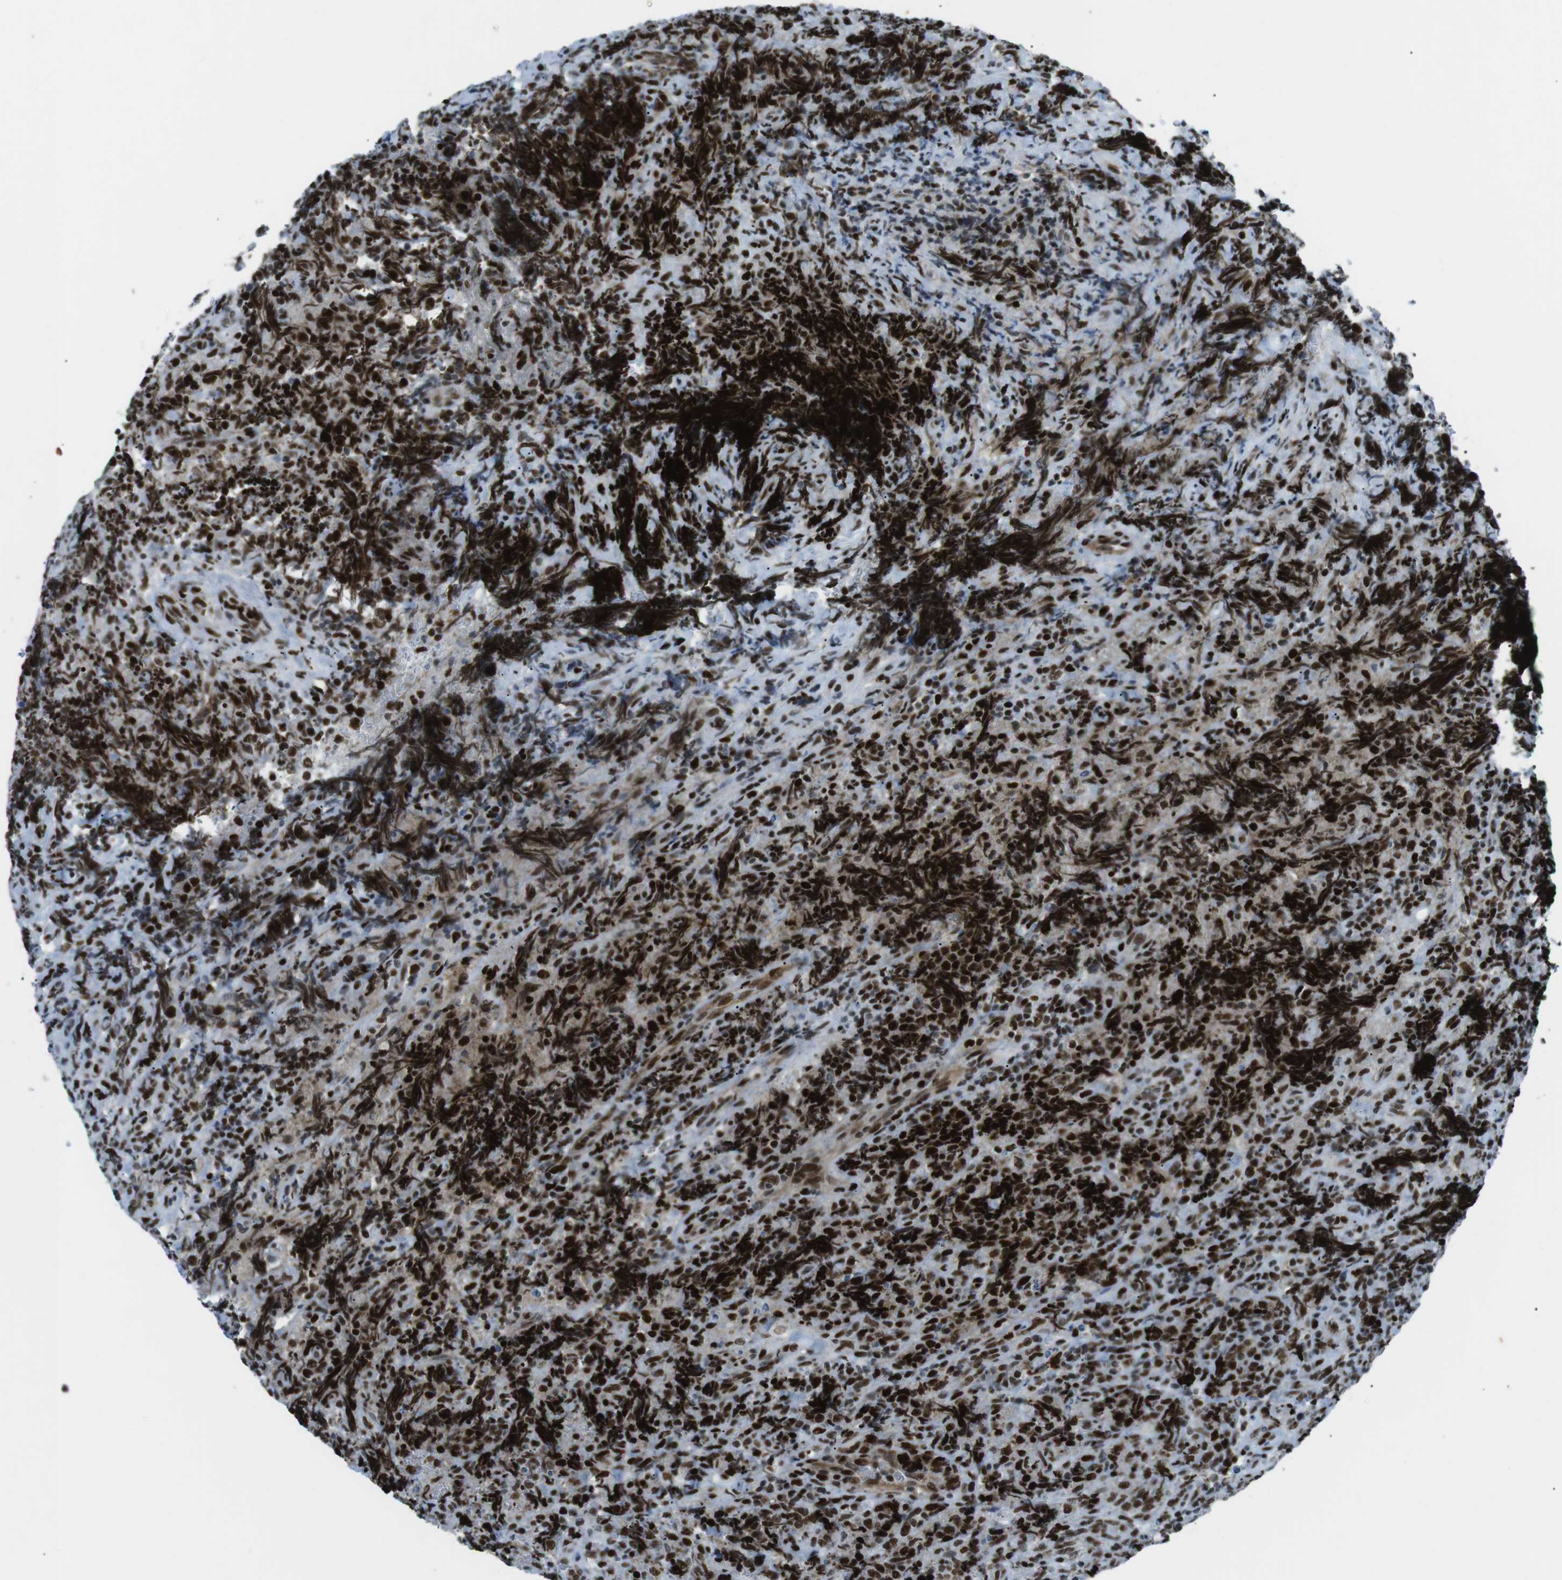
{"staining": {"intensity": "strong", "quantity": ">75%", "location": "nuclear"}, "tissue": "lymphoma", "cell_type": "Tumor cells", "image_type": "cancer", "snomed": [{"axis": "morphology", "description": "Malignant lymphoma, non-Hodgkin's type, High grade"}, {"axis": "topography", "description": "Tonsil"}], "caption": "Immunohistochemical staining of human lymphoma demonstrates strong nuclear protein staining in about >75% of tumor cells. (Stains: DAB in brown, nuclei in blue, Microscopy: brightfield microscopy at high magnification).", "gene": "ARID1A", "patient": {"sex": "female", "age": 36}}